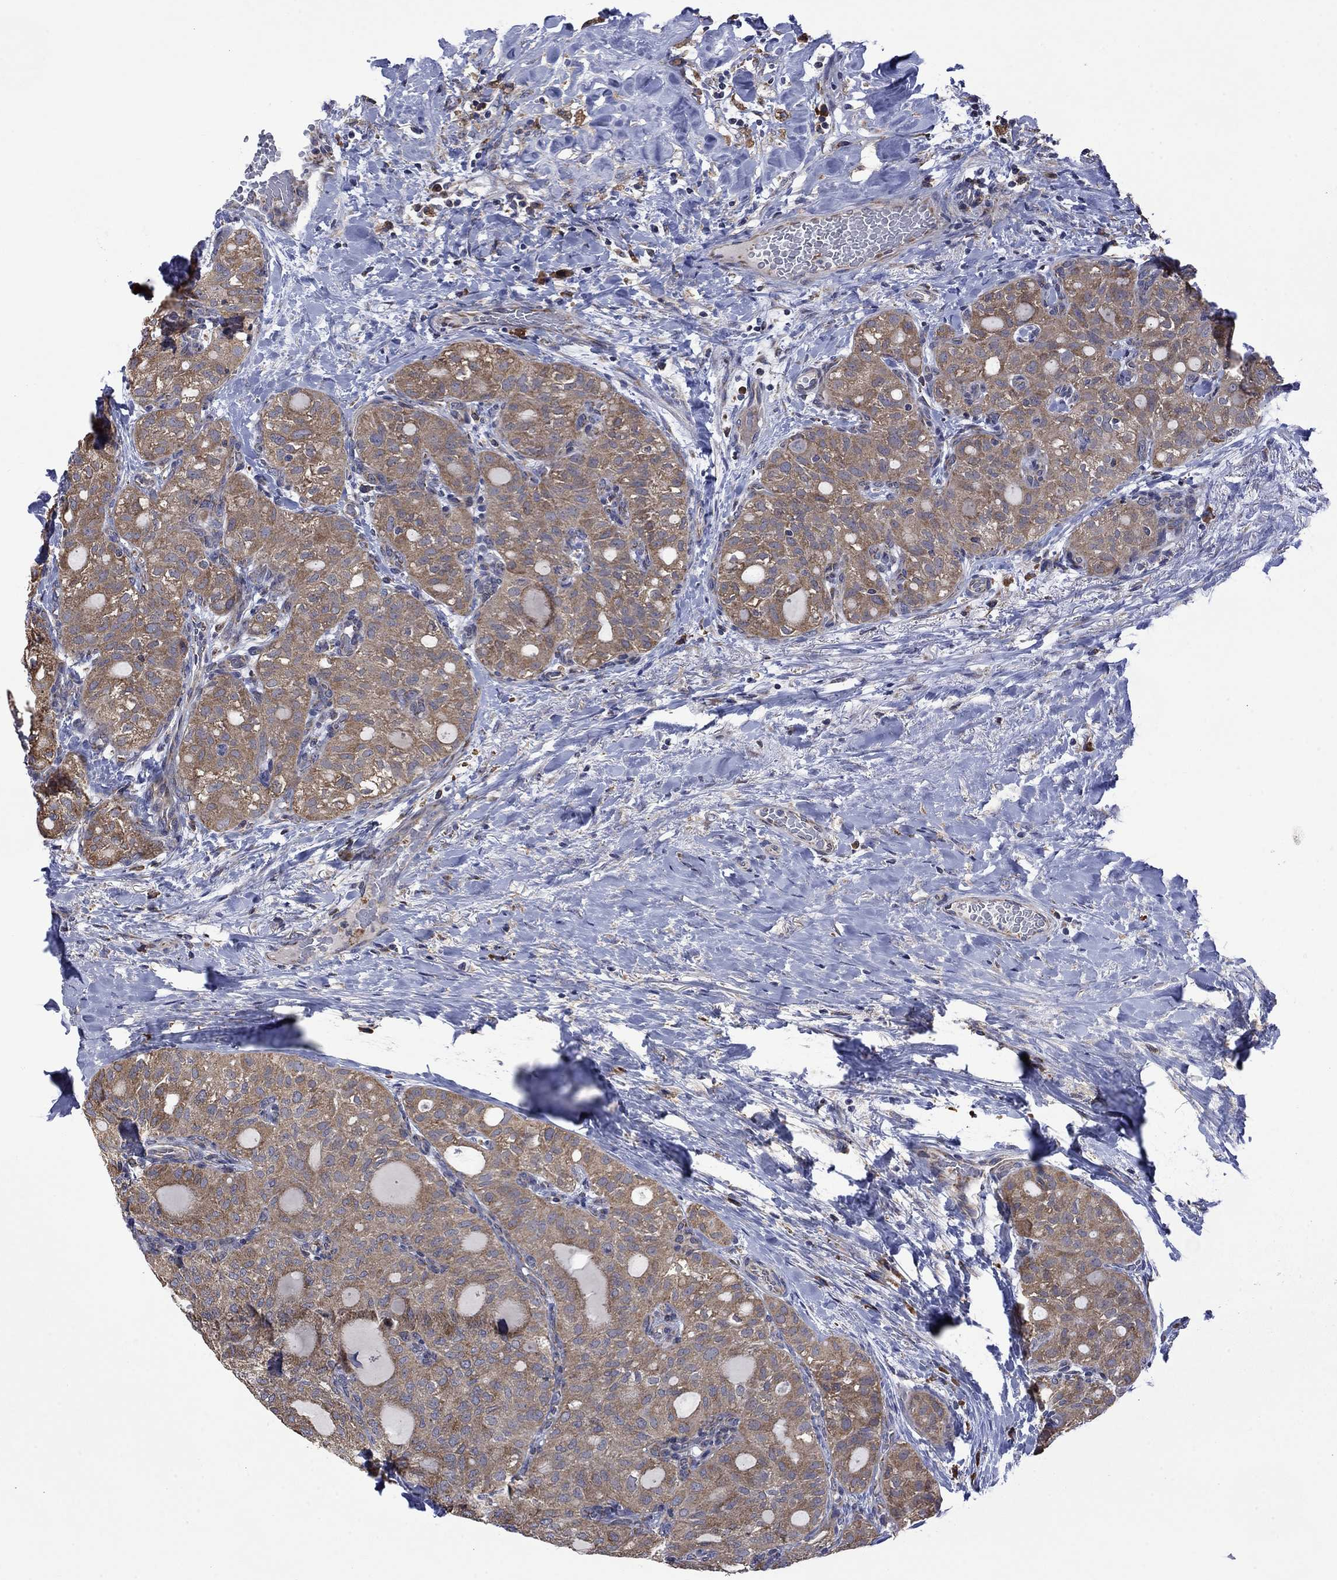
{"staining": {"intensity": "moderate", "quantity": ">75%", "location": "cytoplasmic/membranous"}, "tissue": "thyroid cancer", "cell_type": "Tumor cells", "image_type": "cancer", "snomed": [{"axis": "morphology", "description": "Follicular adenoma carcinoma, NOS"}, {"axis": "topography", "description": "Thyroid gland"}], "caption": "Immunohistochemistry histopathology image of human thyroid follicular adenoma carcinoma stained for a protein (brown), which demonstrates medium levels of moderate cytoplasmic/membranous expression in approximately >75% of tumor cells.", "gene": "FURIN", "patient": {"sex": "male", "age": 75}}